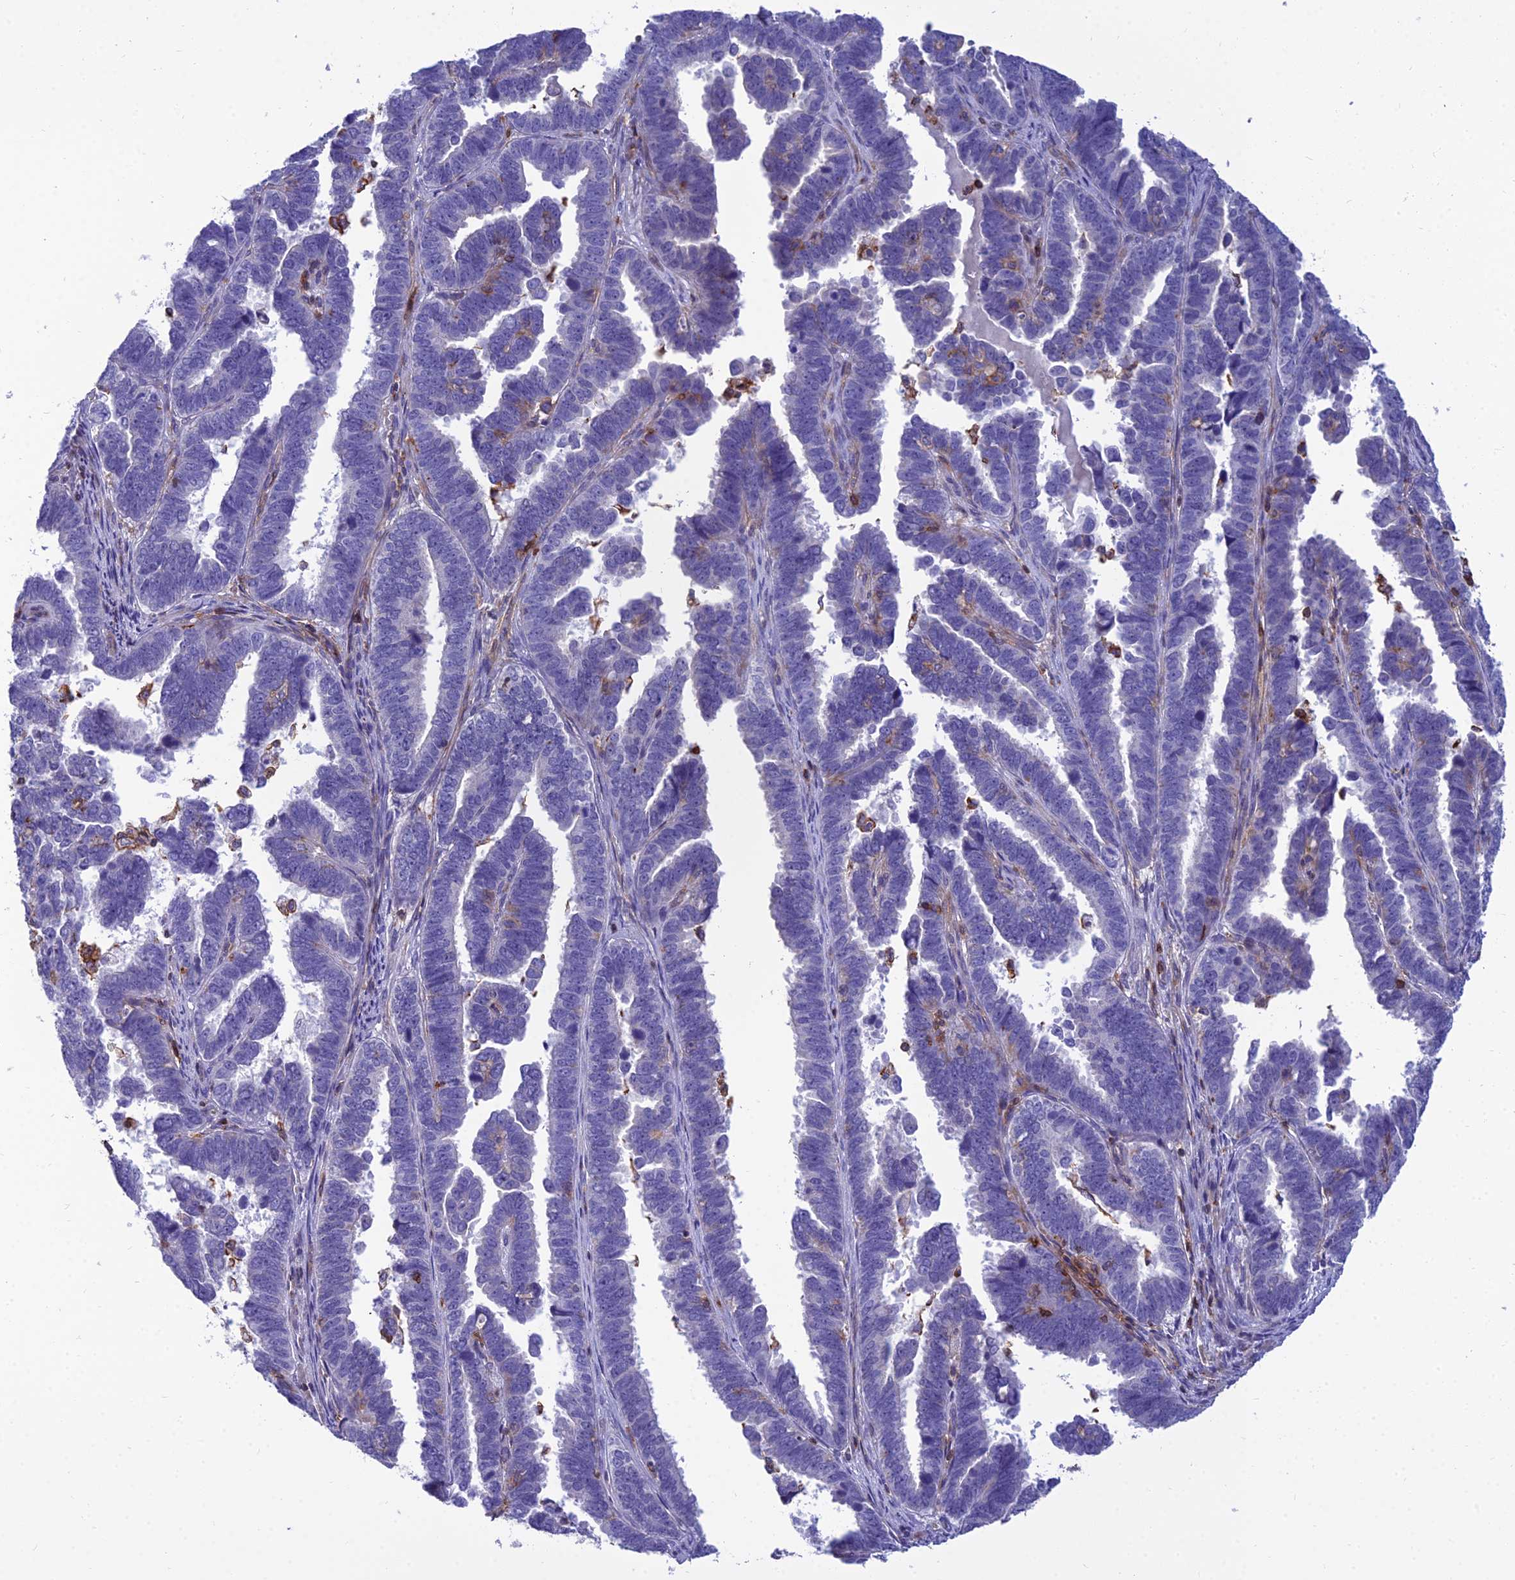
{"staining": {"intensity": "negative", "quantity": "none", "location": "none"}, "tissue": "endometrial cancer", "cell_type": "Tumor cells", "image_type": "cancer", "snomed": [{"axis": "morphology", "description": "Adenocarcinoma, NOS"}, {"axis": "topography", "description": "Endometrium"}], "caption": "Immunohistochemical staining of adenocarcinoma (endometrial) demonstrates no significant positivity in tumor cells. (Stains: DAB immunohistochemistry with hematoxylin counter stain, Microscopy: brightfield microscopy at high magnification).", "gene": "PPP1R18", "patient": {"sex": "female", "age": 75}}